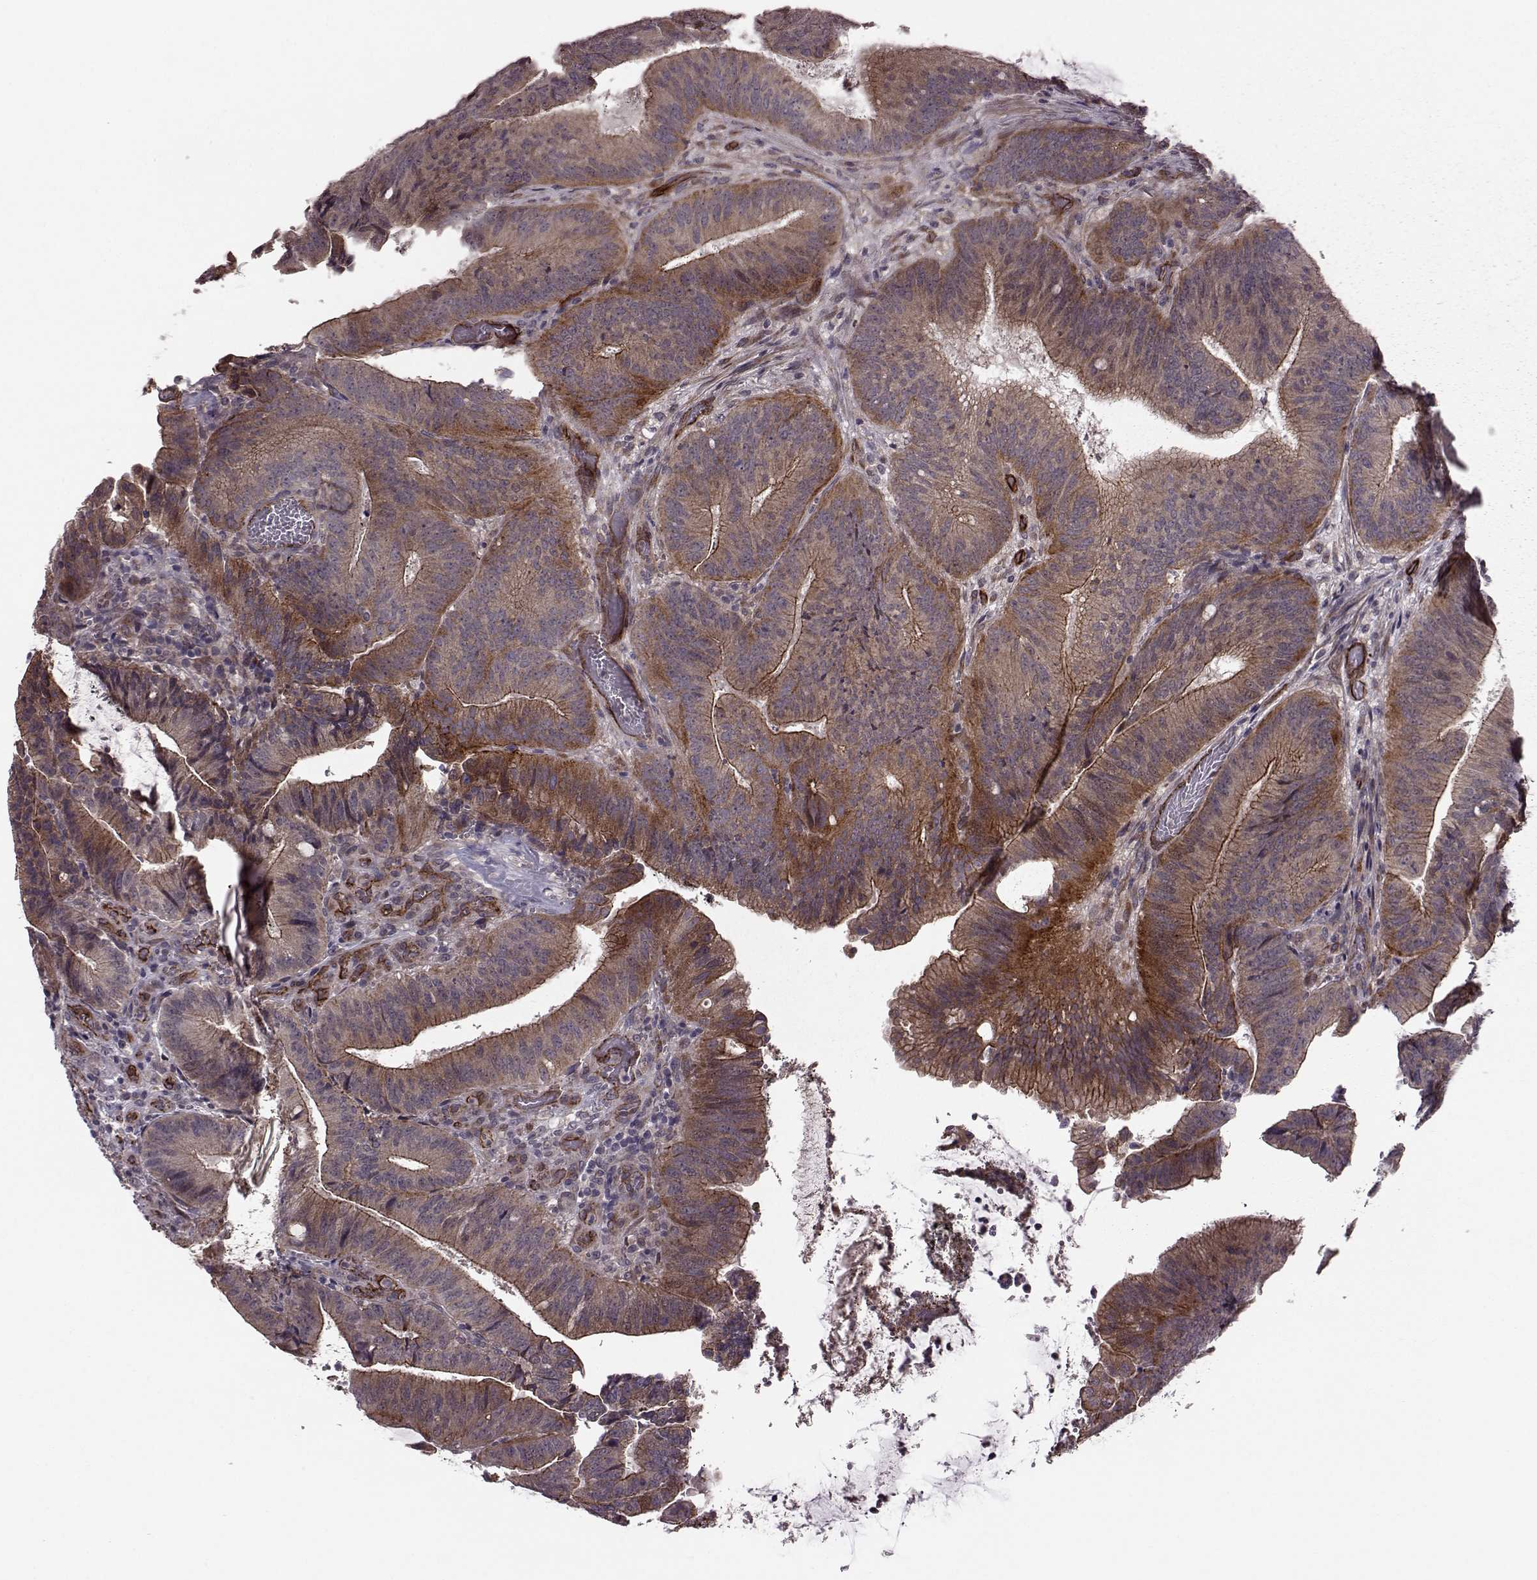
{"staining": {"intensity": "strong", "quantity": "25%-75%", "location": "cytoplasmic/membranous"}, "tissue": "colorectal cancer", "cell_type": "Tumor cells", "image_type": "cancer", "snomed": [{"axis": "morphology", "description": "Adenocarcinoma, NOS"}, {"axis": "topography", "description": "Colon"}], "caption": "Colorectal cancer (adenocarcinoma) was stained to show a protein in brown. There is high levels of strong cytoplasmic/membranous staining in approximately 25%-75% of tumor cells. (DAB (3,3'-diaminobenzidine) IHC with brightfield microscopy, high magnification).", "gene": "SYNPO", "patient": {"sex": "female", "age": 43}}